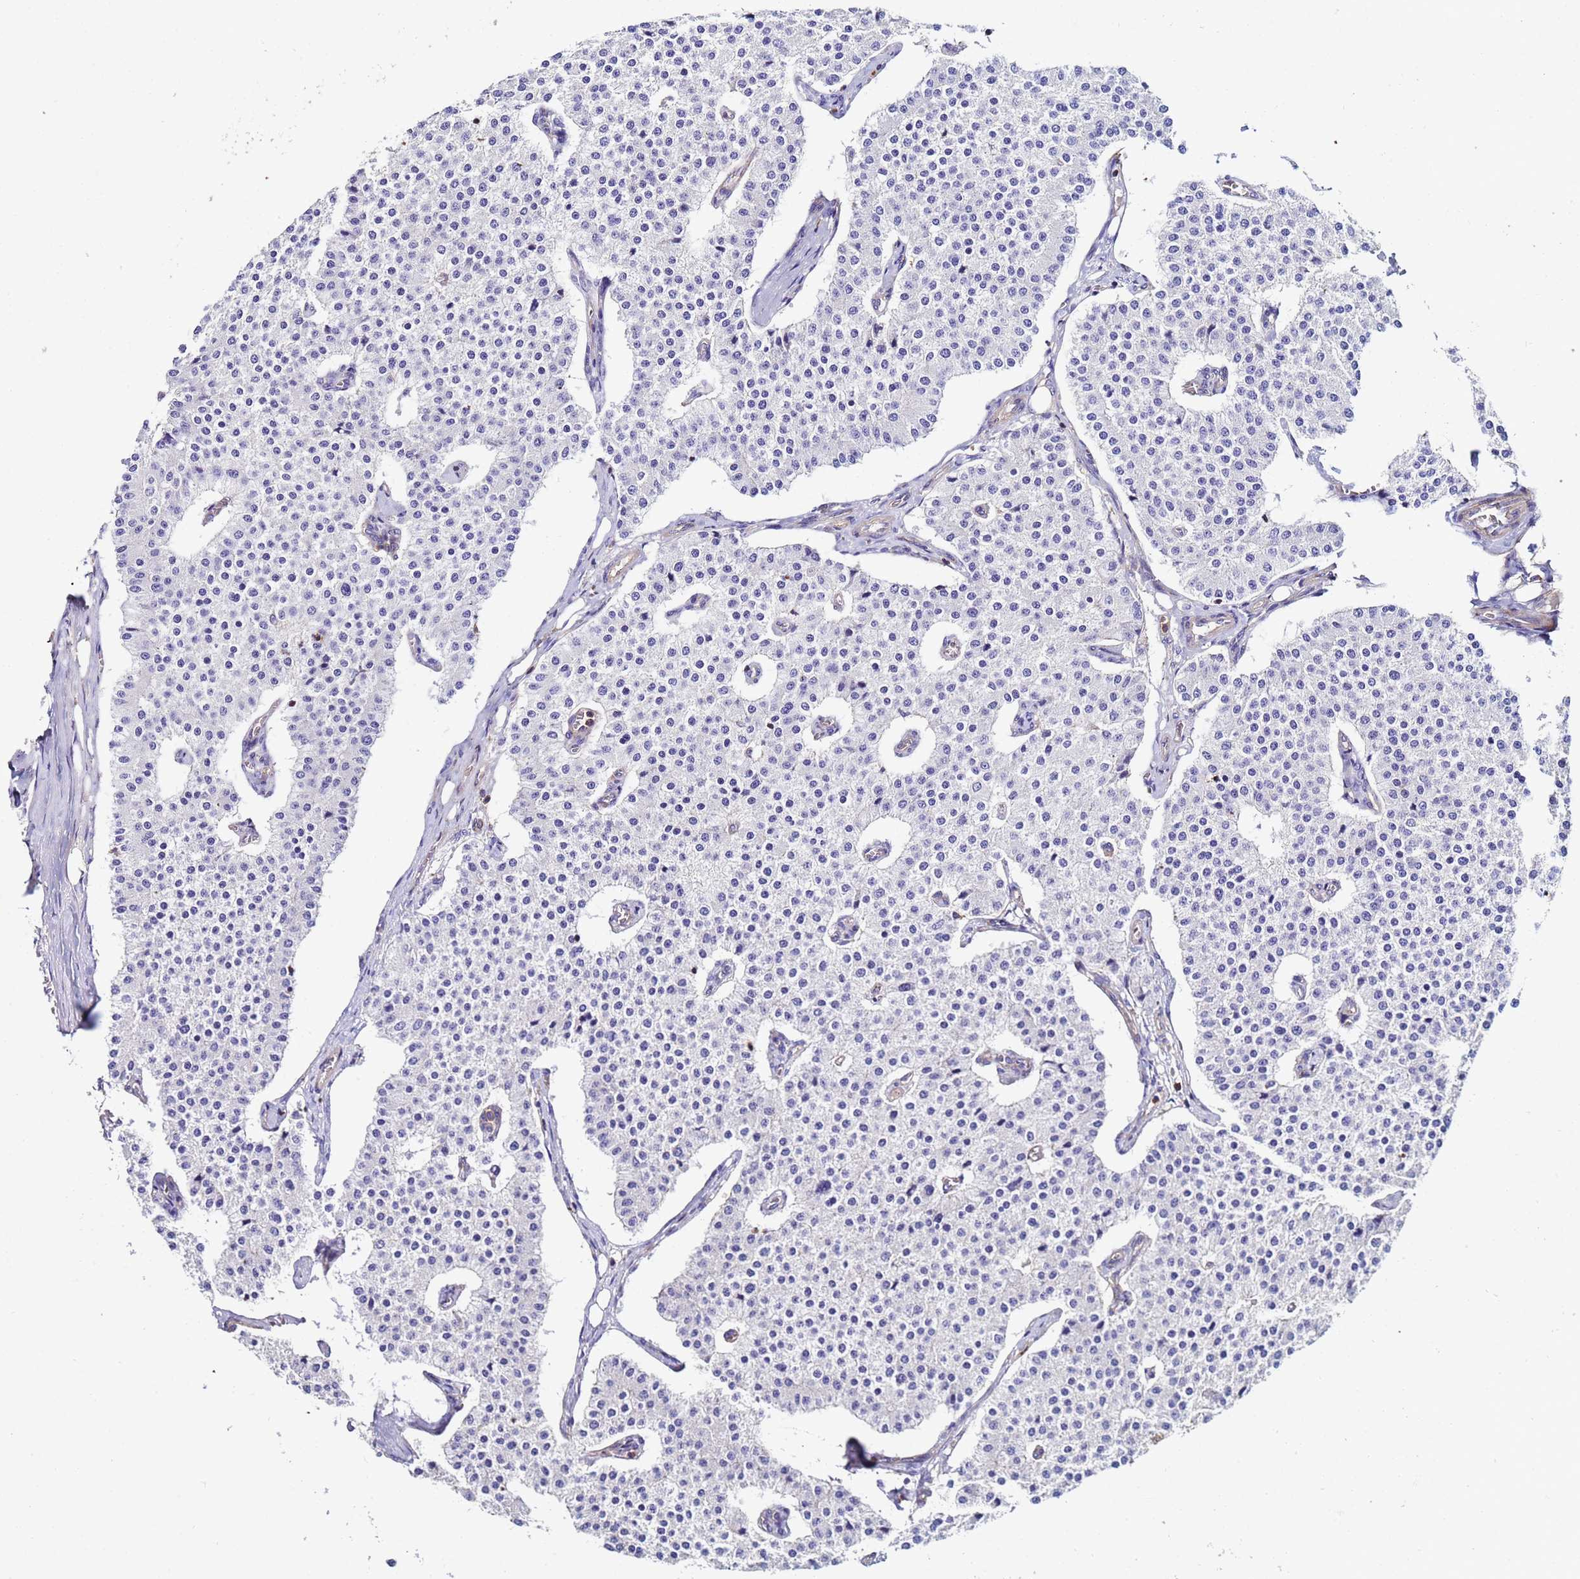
{"staining": {"intensity": "negative", "quantity": "none", "location": "none"}, "tissue": "carcinoid", "cell_type": "Tumor cells", "image_type": "cancer", "snomed": [{"axis": "morphology", "description": "Carcinoid, malignant, NOS"}, {"axis": "topography", "description": "Colon"}], "caption": "The immunohistochemistry (IHC) micrograph has no significant expression in tumor cells of carcinoid tissue.", "gene": "POTEE", "patient": {"sex": "female", "age": 52}}